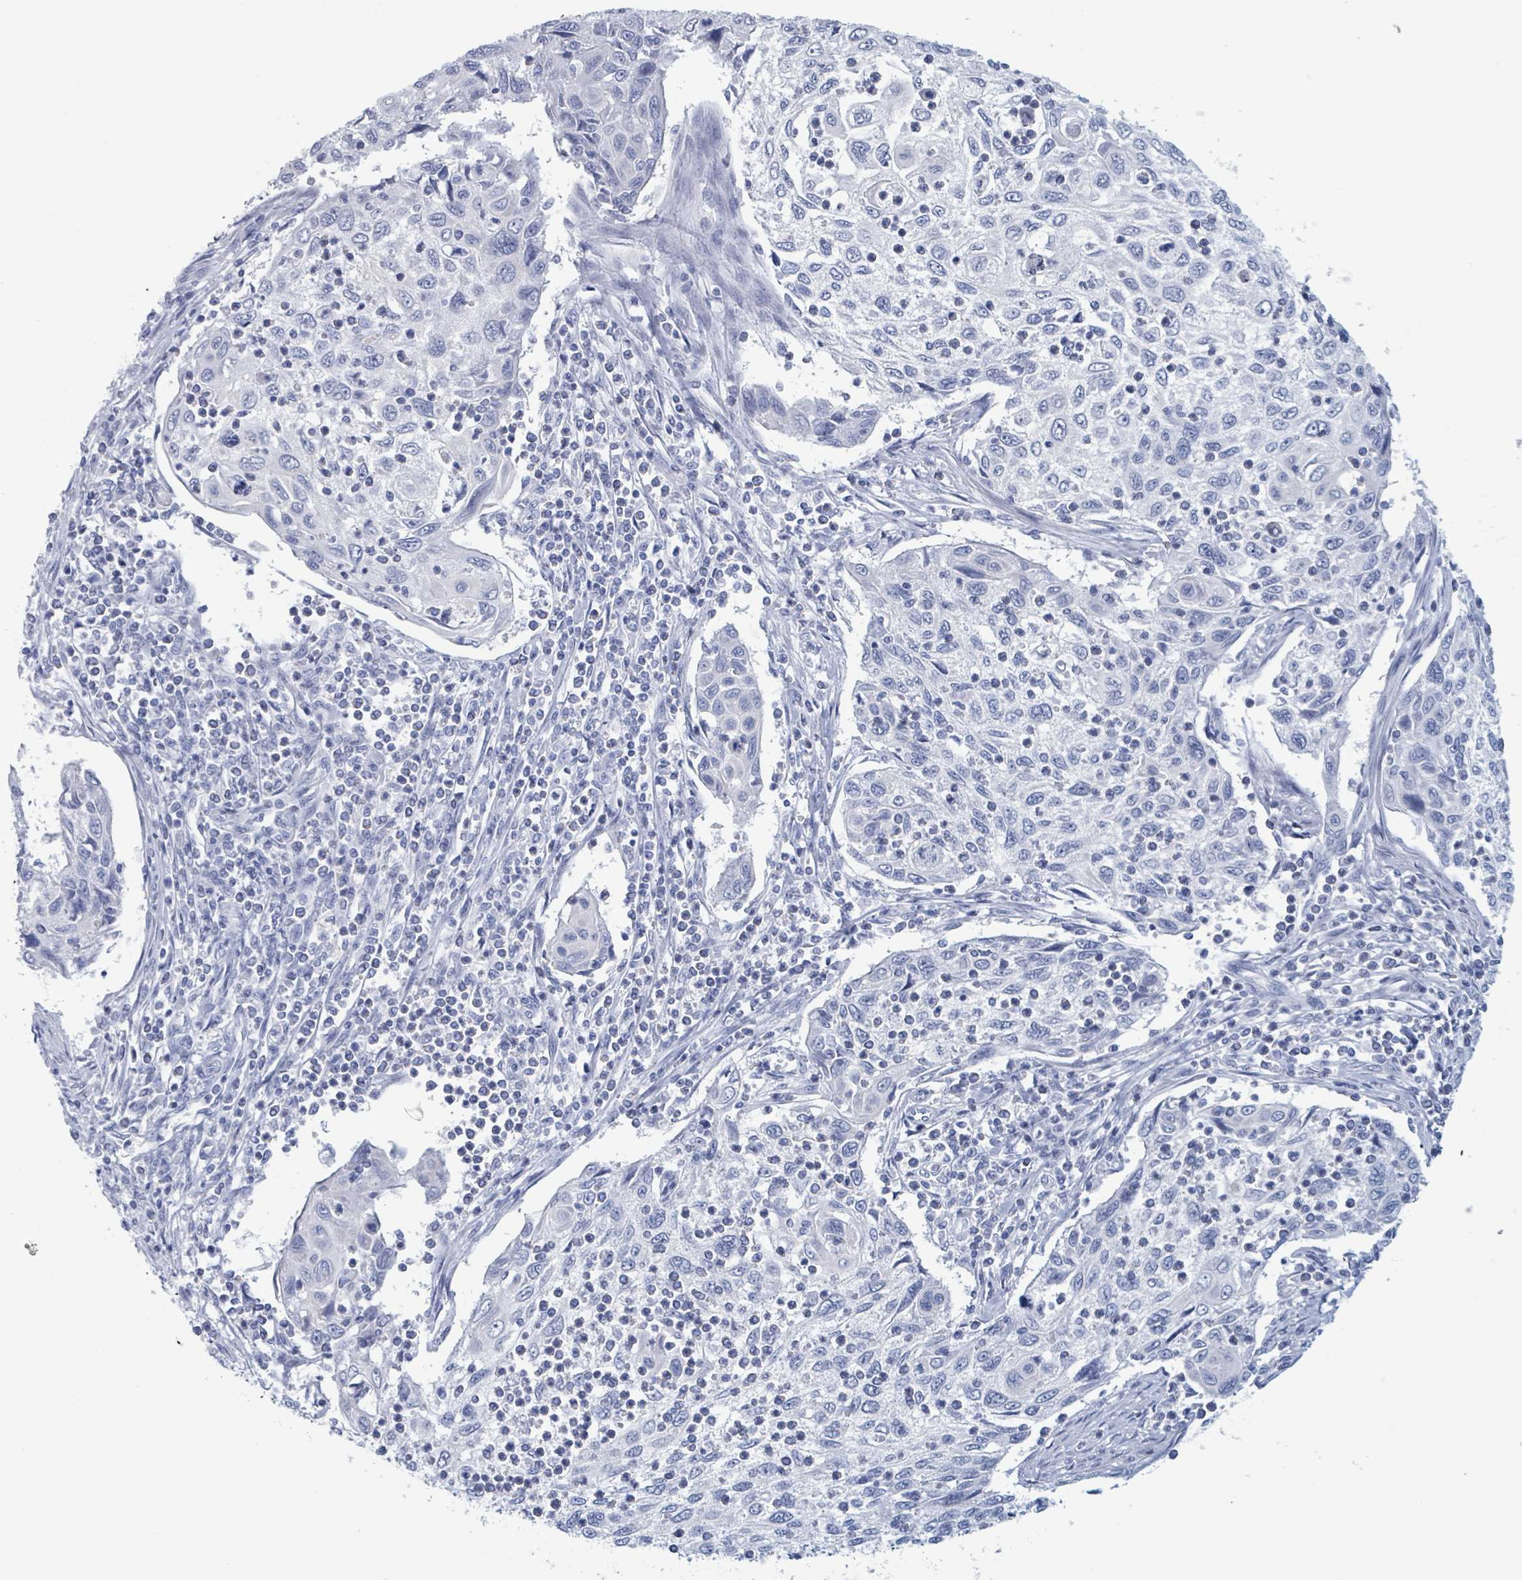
{"staining": {"intensity": "negative", "quantity": "none", "location": "none"}, "tissue": "cervical cancer", "cell_type": "Tumor cells", "image_type": "cancer", "snomed": [{"axis": "morphology", "description": "Squamous cell carcinoma, NOS"}, {"axis": "topography", "description": "Cervix"}], "caption": "DAB (3,3'-diaminobenzidine) immunohistochemical staining of cervical cancer demonstrates no significant expression in tumor cells.", "gene": "KLK4", "patient": {"sex": "female", "age": 70}}